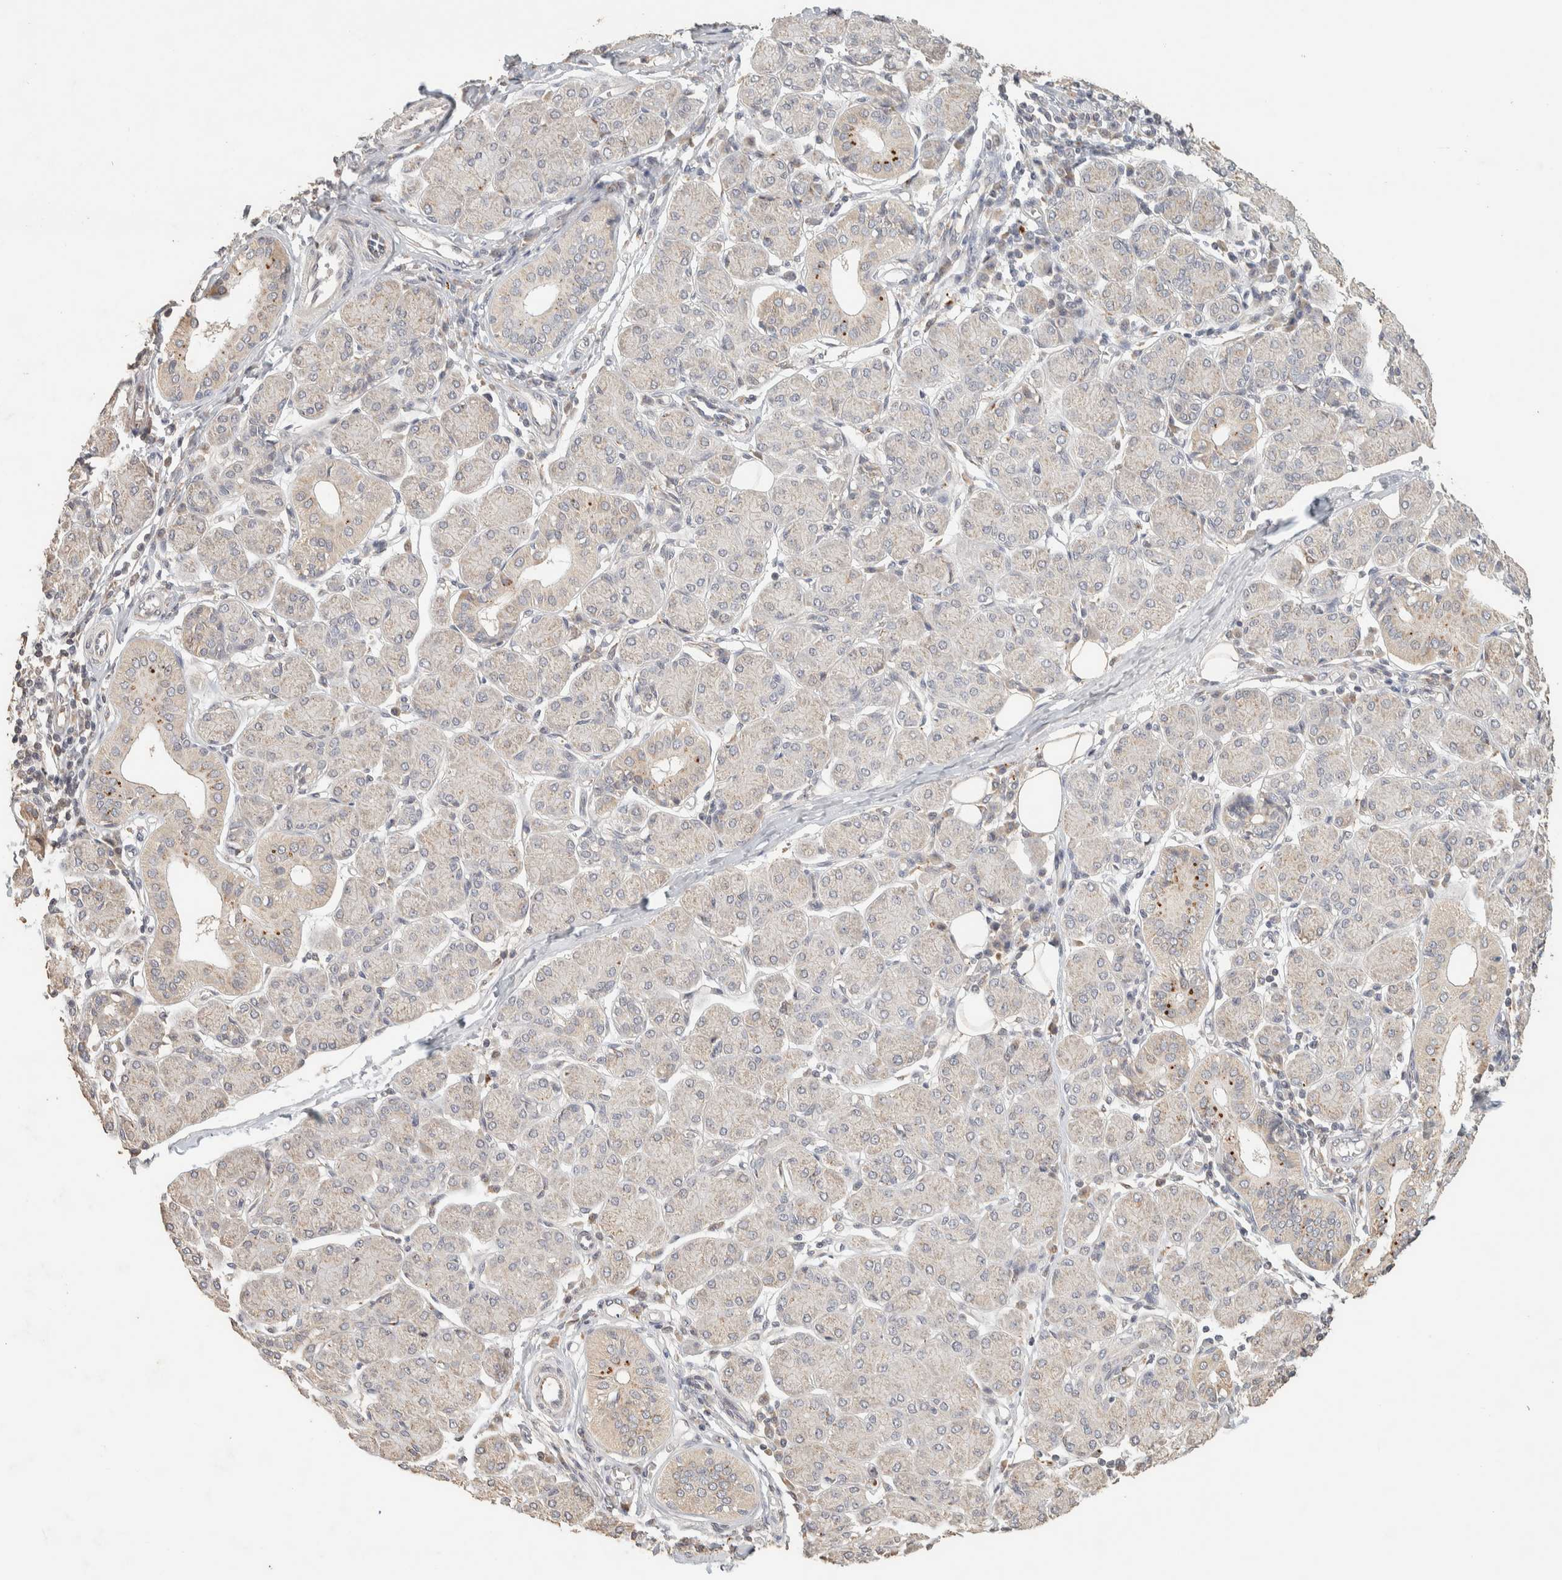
{"staining": {"intensity": "weak", "quantity": "<25%", "location": "cytoplasmic/membranous"}, "tissue": "salivary gland", "cell_type": "Glandular cells", "image_type": "normal", "snomed": [{"axis": "morphology", "description": "Normal tissue, NOS"}, {"axis": "morphology", "description": "Inflammation, NOS"}, {"axis": "topography", "description": "Lymph node"}, {"axis": "topography", "description": "Salivary gland"}], "caption": "Immunohistochemical staining of benign salivary gland shows no significant staining in glandular cells. Nuclei are stained in blue.", "gene": "ITPA", "patient": {"sex": "male", "age": 3}}